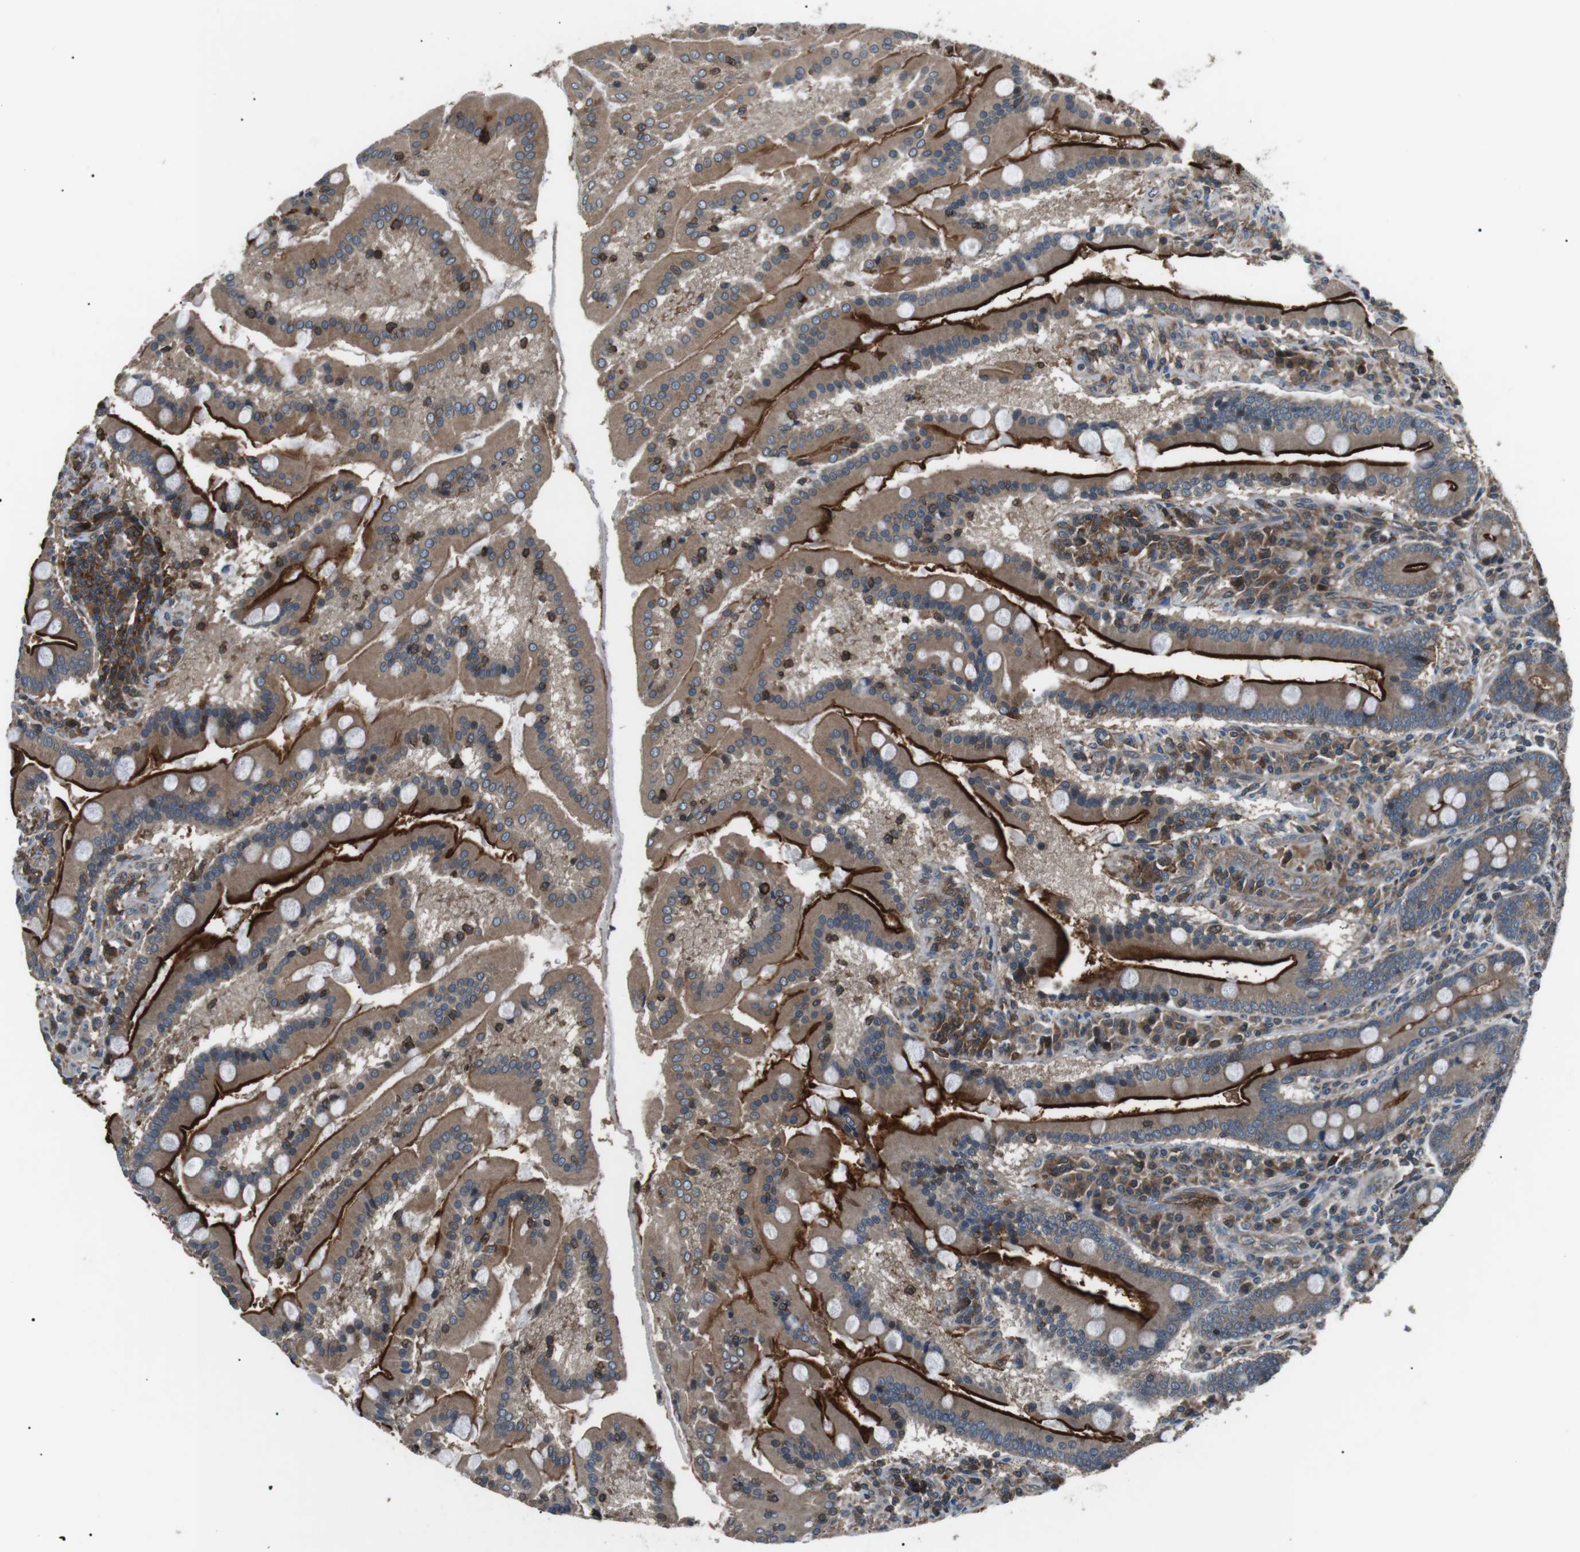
{"staining": {"intensity": "strong", "quantity": ">75%", "location": "cytoplasmic/membranous"}, "tissue": "duodenum", "cell_type": "Glandular cells", "image_type": "normal", "snomed": [{"axis": "morphology", "description": "Normal tissue, NOS"}, {"axis": "topography", "description": "Duodenum"}], "caption": "This is an image of immunohistochemistry staining of benign duodenum, which shows strong staining in the cytoplasmic/membranous of glandular cells.", "gene": "GPR161", "patient": {"sex": "male", "age": 50}}